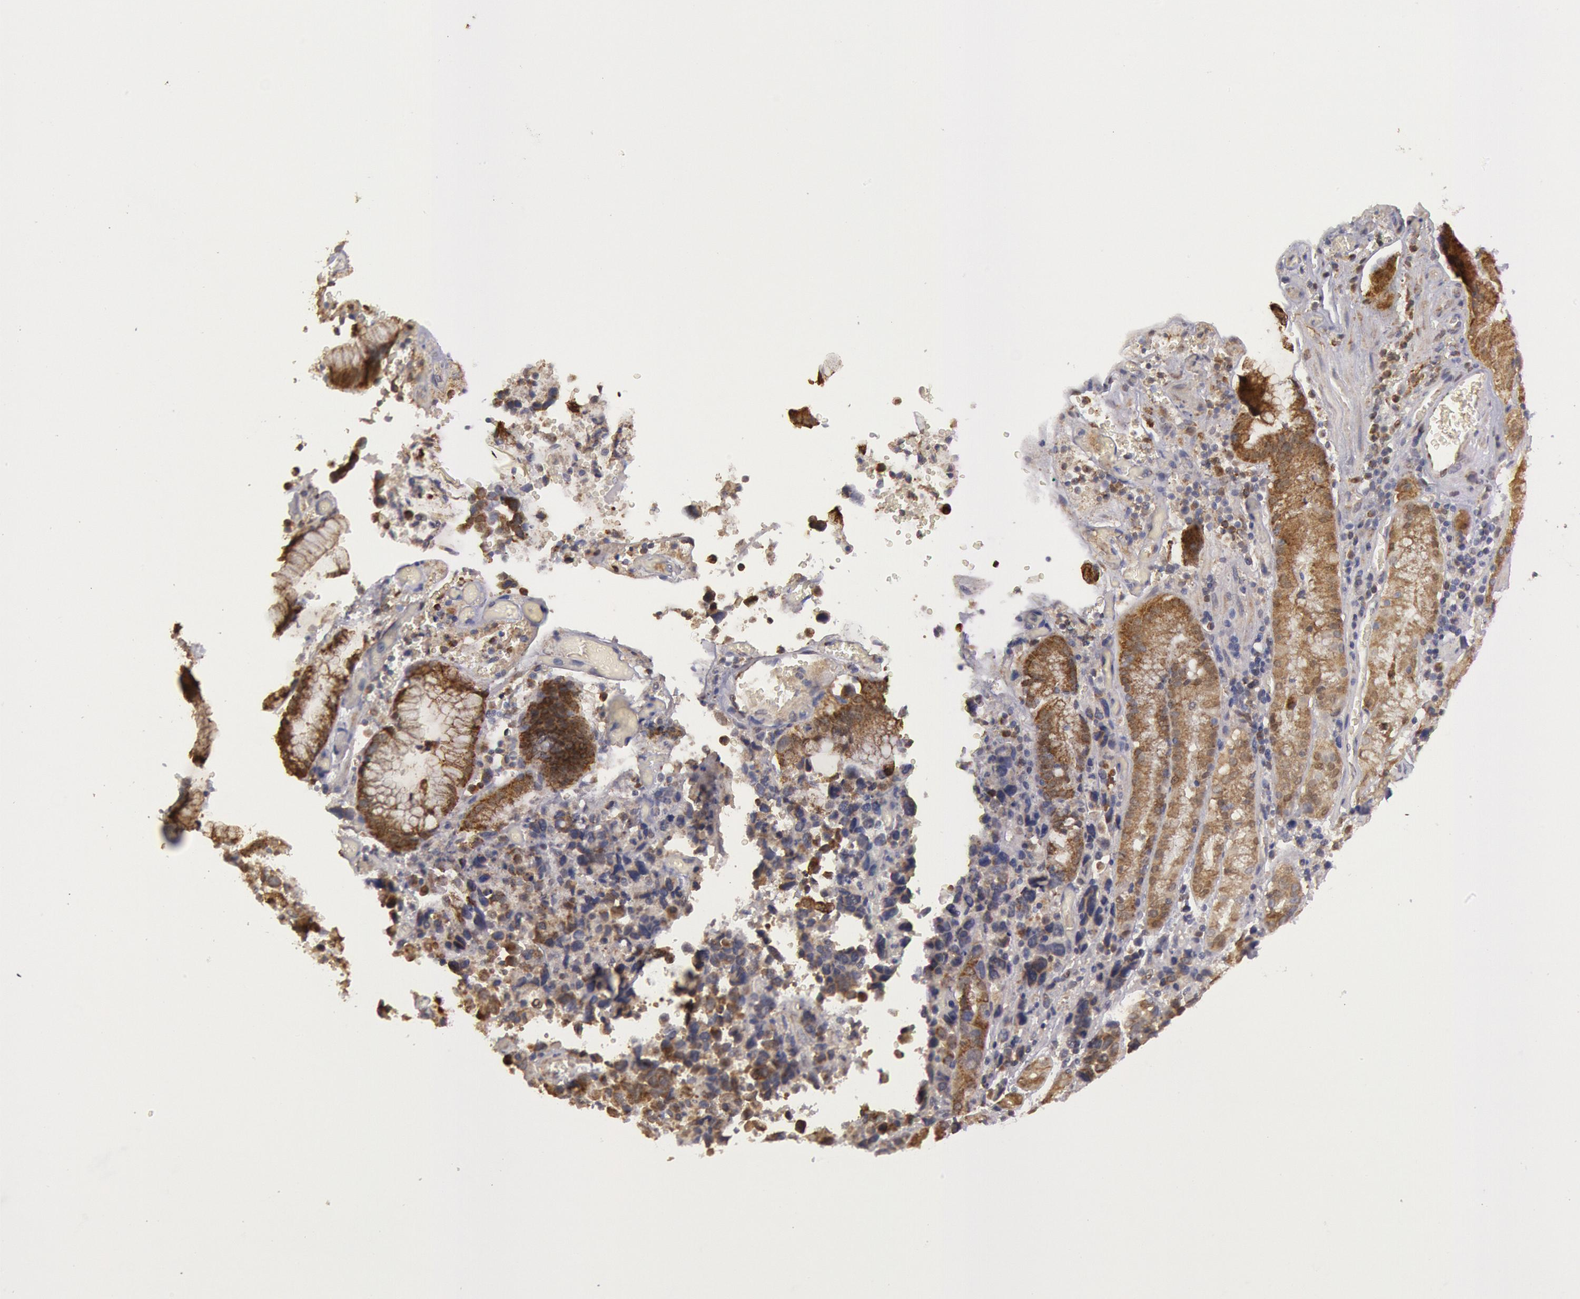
{"staining": {"intensity": "moderate", "quantity": ">75%", "location": "cytoplasmic/membranous"}, "tissue": "stomach cancer", "cell_type": "Tumor cells", "image_type": "cancer", "snomed": [{"axis": "morphology", "description": "Adenocarcinoma, NOS"}, {"axis": "topography", "description": "Stomach, upper"}], "caption": "This histopathology image displays IHC staining of human stomach adenocarcinoma, with medium moderate cytoplasmic/membranous staining in approximately >75% of tumor cells.", "gene": "MPST", "patient": {"sex": "male", "age": 71}}